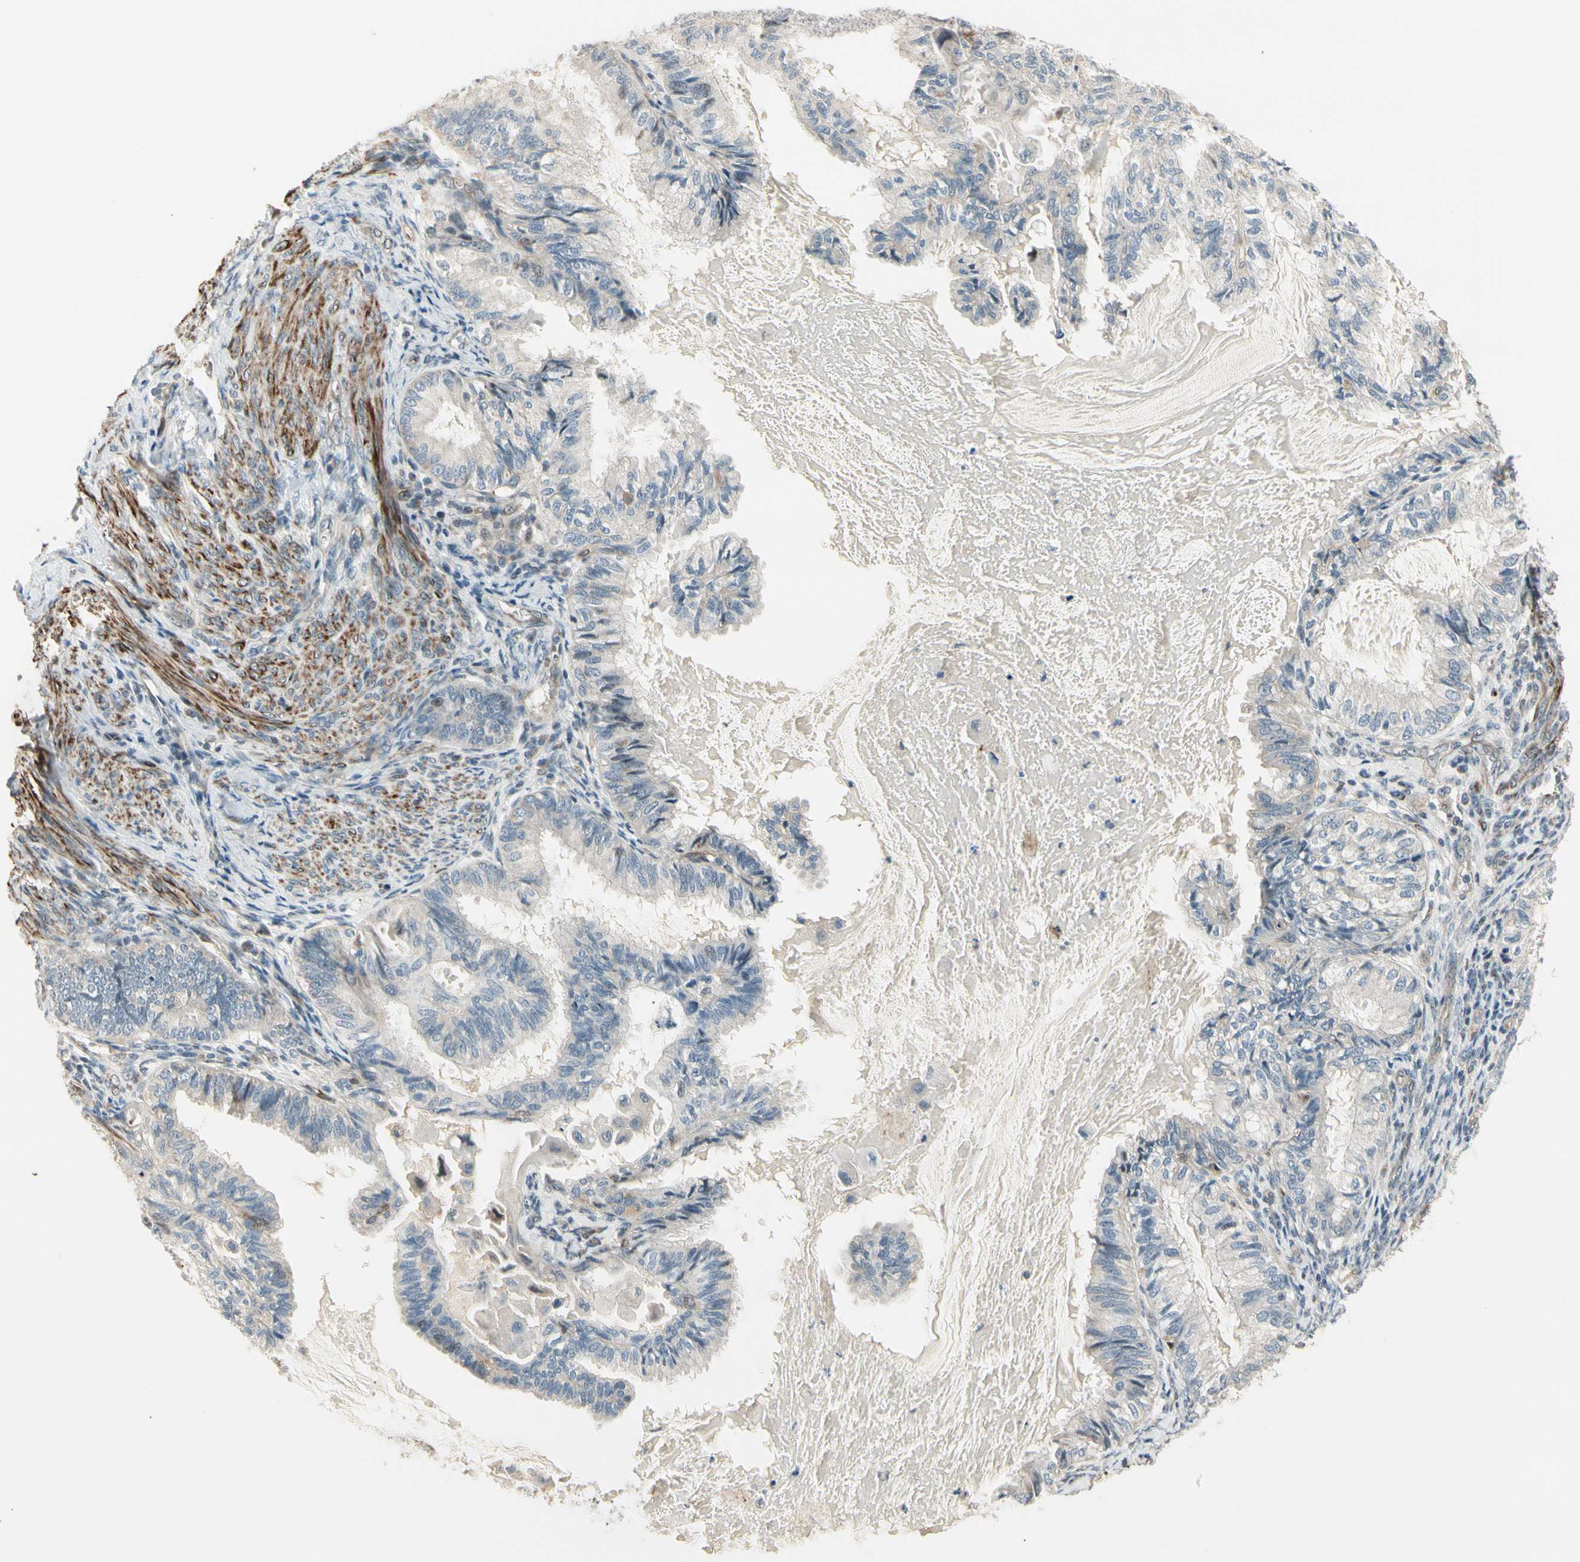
{"staining": {"intensity": "negative", "quantity": "none", "location": "none"}, "tissue": "cervical cancer", "cell_type": "Tumor cells", "image_type": "cancer", "snomed": [{"axis": "morphology", "description": "Normal tissue, NOS"}, {"axis": "morphology", "description": "Adenocarcinoma, NOS"}, {"axis": "topography", "description": "Cervix"}, {"axis": "topography", "description": "Endometrium"}], "caption": "Cervical cancer stained for a protein using immunohistochemistry demonstrates no positivity tumor cells.", "gene": "SVBP", "patient": {"sex": "female", "age": 86}}